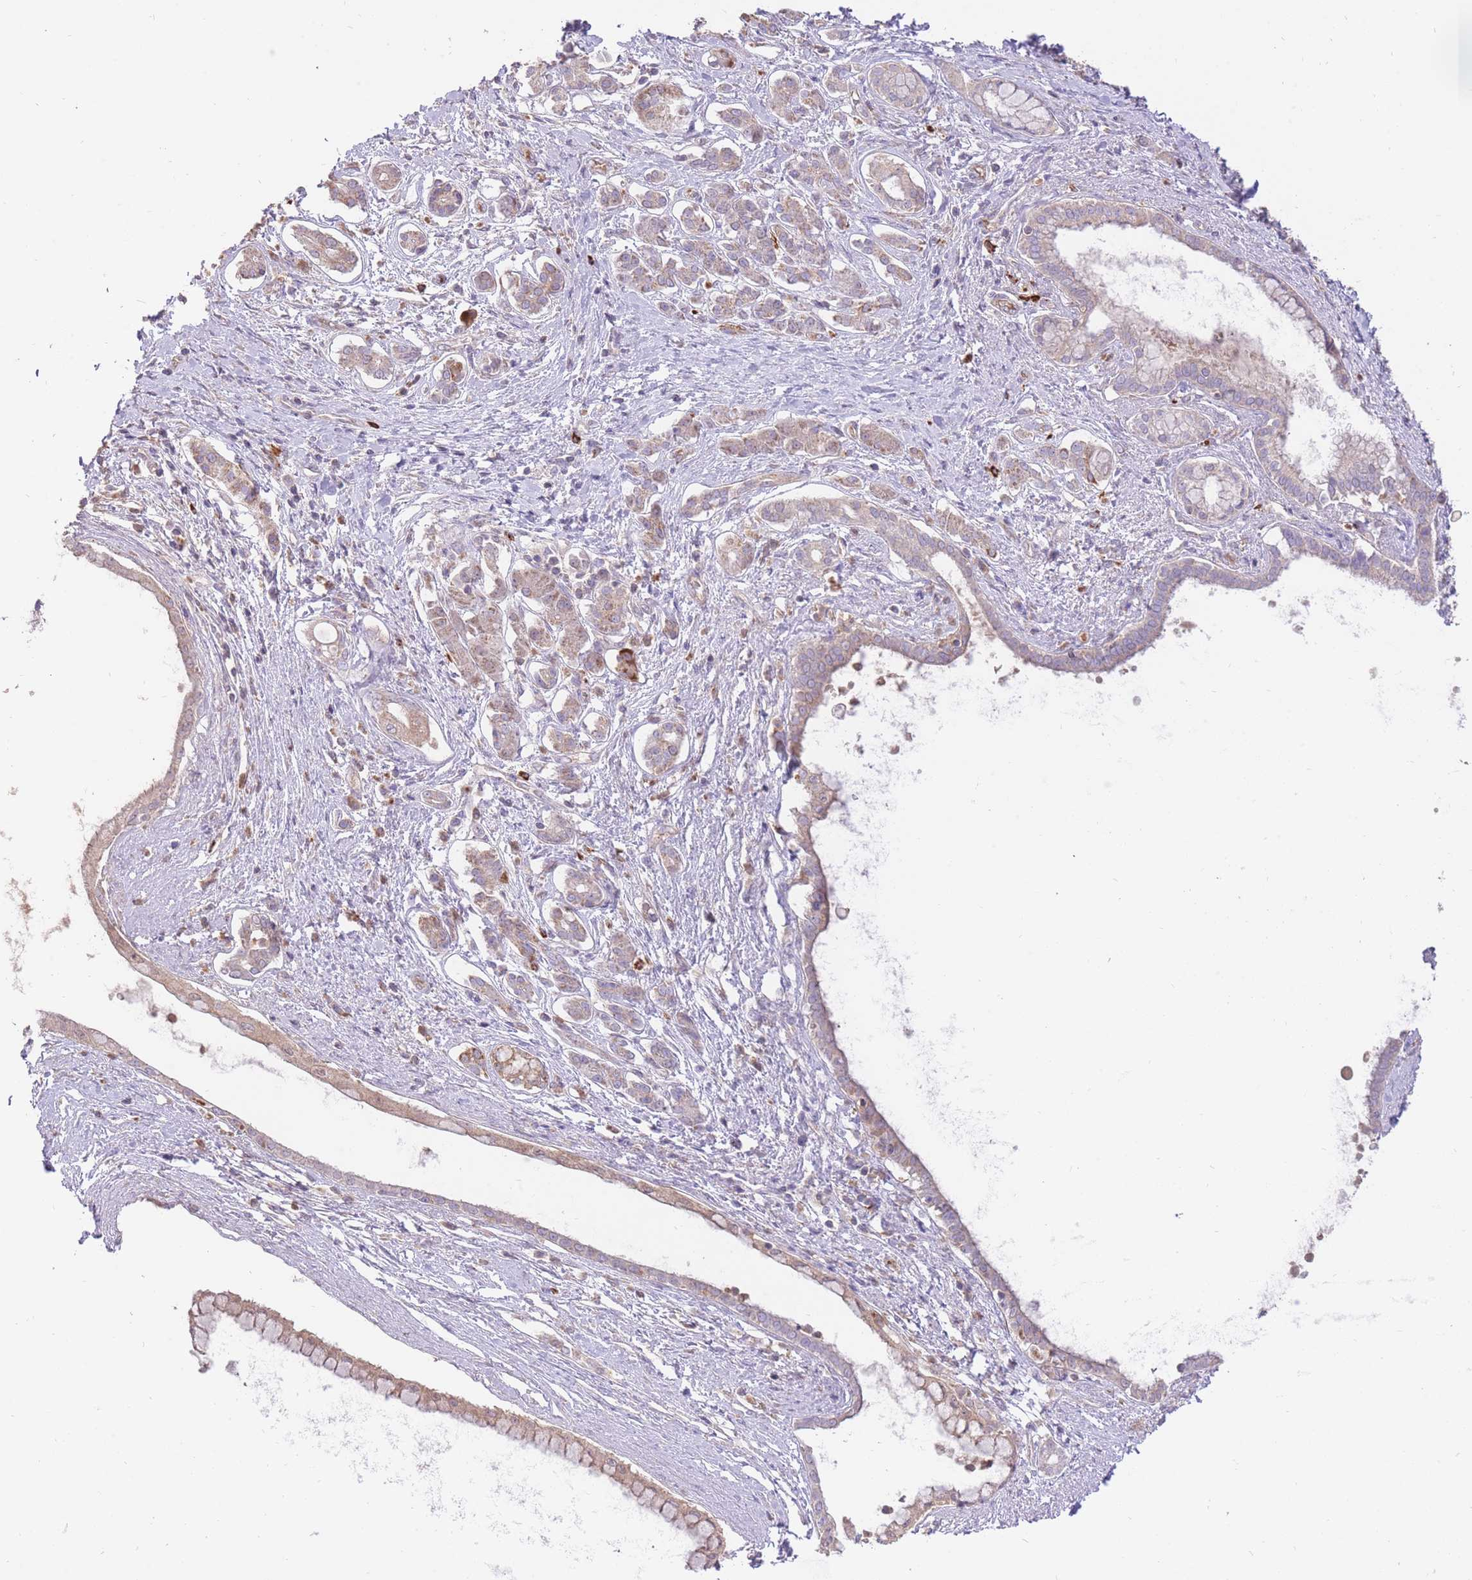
{"staining": {"intensity": "weak", "quantity": ">75%", "location": "cytoplasmic/membranous"}, "tissue": "pancreatic cancer", "cell_type": "Tumor cells", "image_type": "cancer", "snomed": [{"axis": "morphology", "description": "Adenocarcinoma, NOS"}, {"axis": "topography", "description": "Pancreas"}], "caption": "Immunohistochemical staining of human pancreatic cancer (adenocarcinoma) shows low levels of weak cytoplasmic/membranous staining in approximately >75% of tumor cells. (DAB (3,3'-diaminobenzidine) IHC, brown staining for protein, blue staining for nuclei).", "gene": "PREP", "patient": {"sex": "male", "age": 70}}